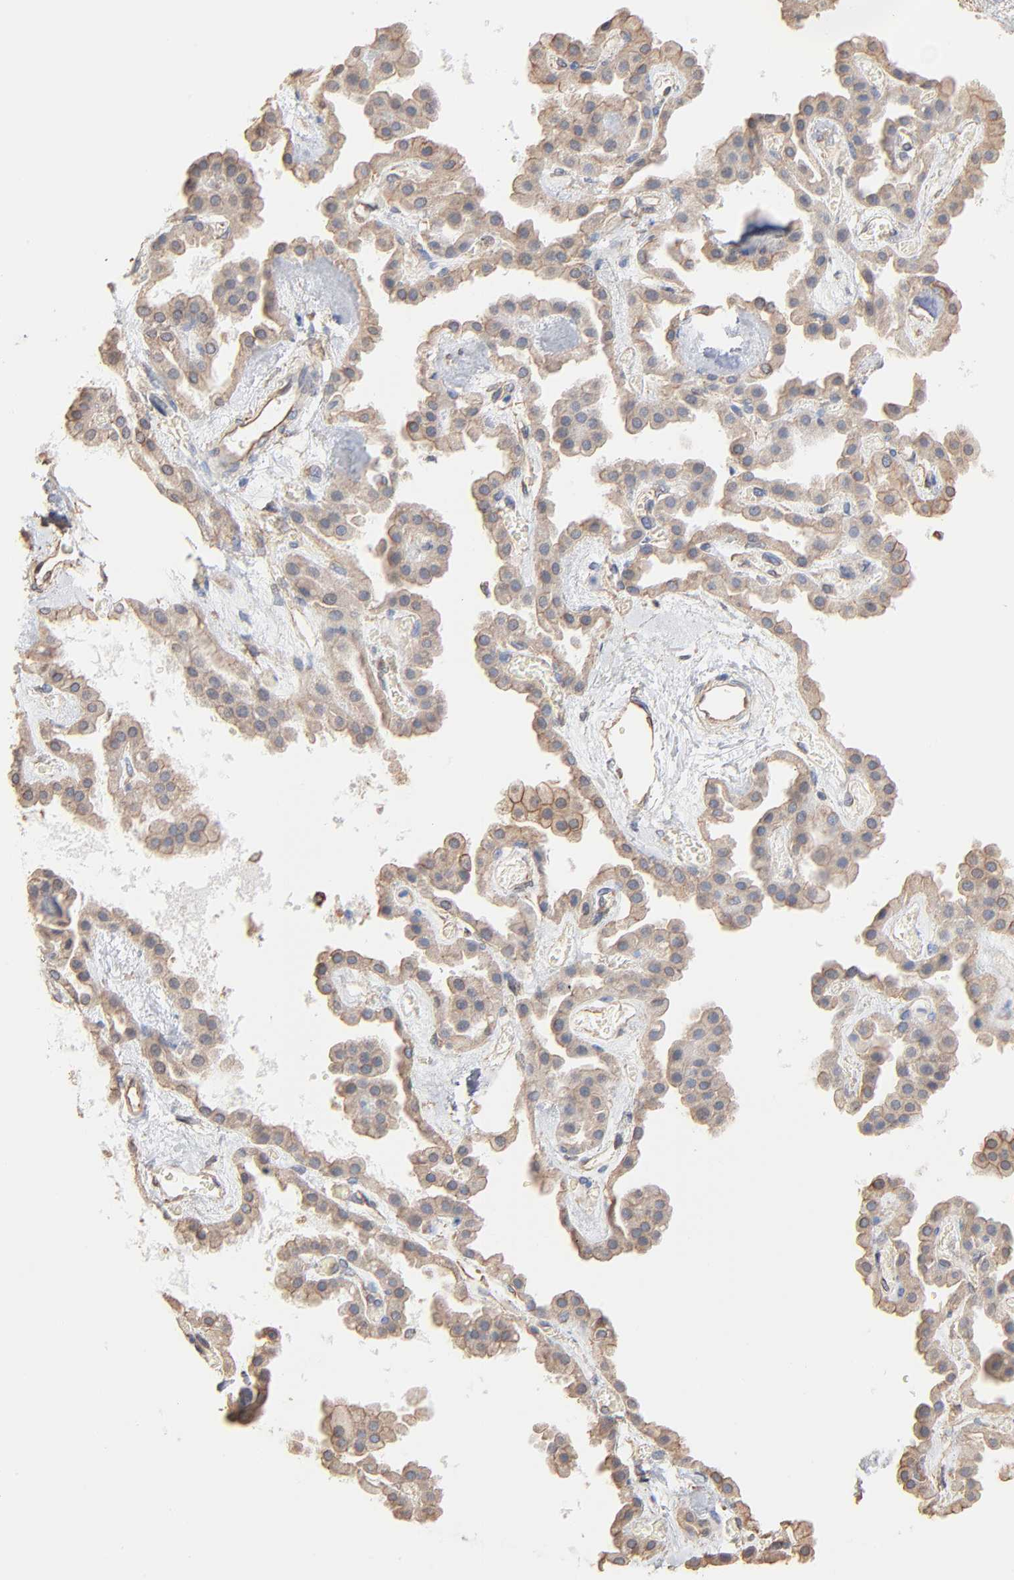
{"staining": {"intensity": "negative", "quantity": "none", "location": "none"}, "tissue": "hippocampus", "cell_type": "Glial cells", "image_type": "normal", "snomed": [{"axis": "morphology", "description": "Normal tissue, NOS"}, {"axis": "topography", "description": "Hippocampus"}], "caption": "A high-resolution image shows IHC staining of benign hippocampus, which demonstrates no significant staining in glial cells.", "gene": "ABCD4", "patient": {"sex": "female", "age": 19}}